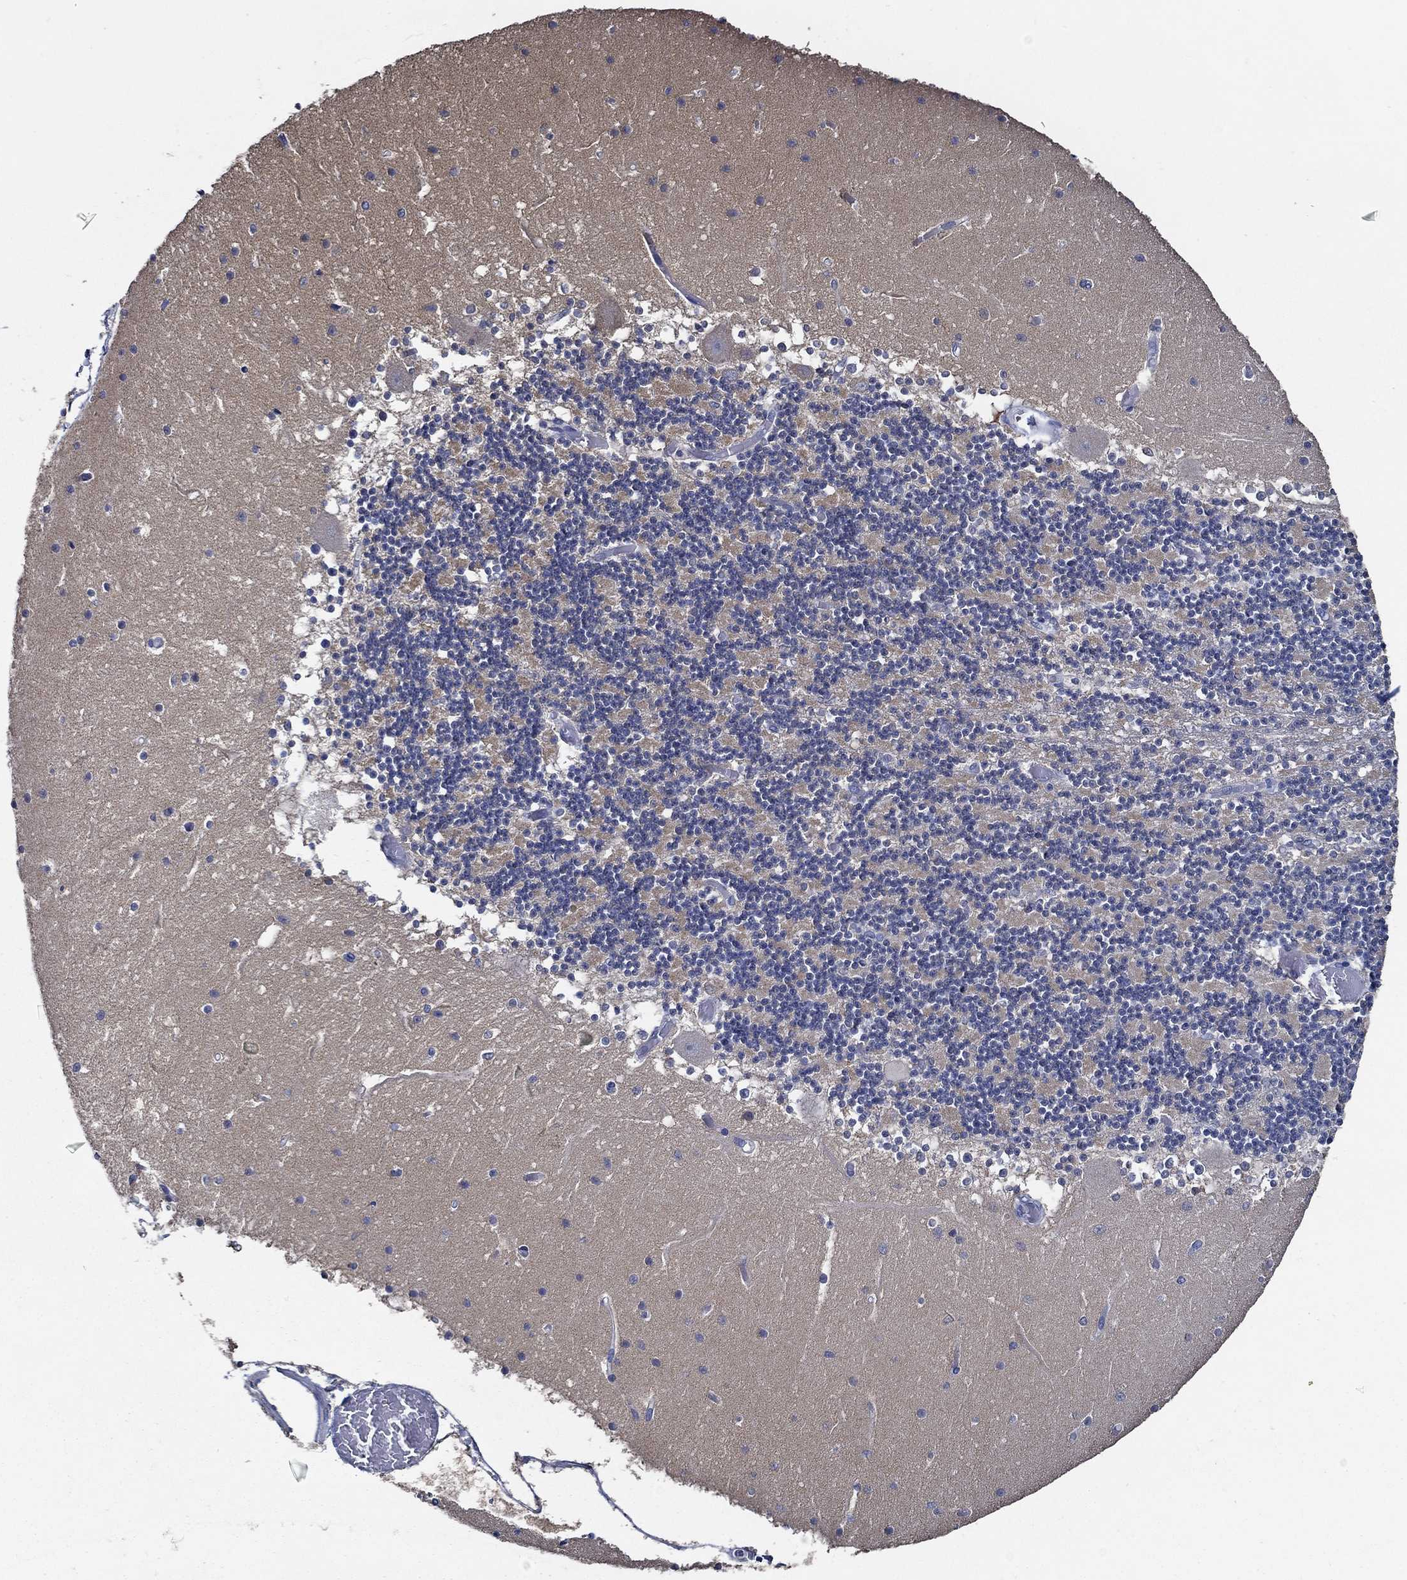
{"staining": {"intensity": "negative", "quantity": "none", "location": "none"}, "tissue": "cerebellum", "cell_type": "Cells in granular layer", "image_type": "normal", "snomed": [{"axis": "morphology", "description": "Normal tissue, NOS"}, {"axis": "topography", "description": "Cerebellum"}], "caption": "IHC micrograph of normal cerebellum: human cerebellum stained with DAB (3,3'-diaminobenzidine) demonstrates no significant protein positivity in cells in granular layer.", "gene": "DOCK3", "patient": {"sex": "female", "age": 28}}